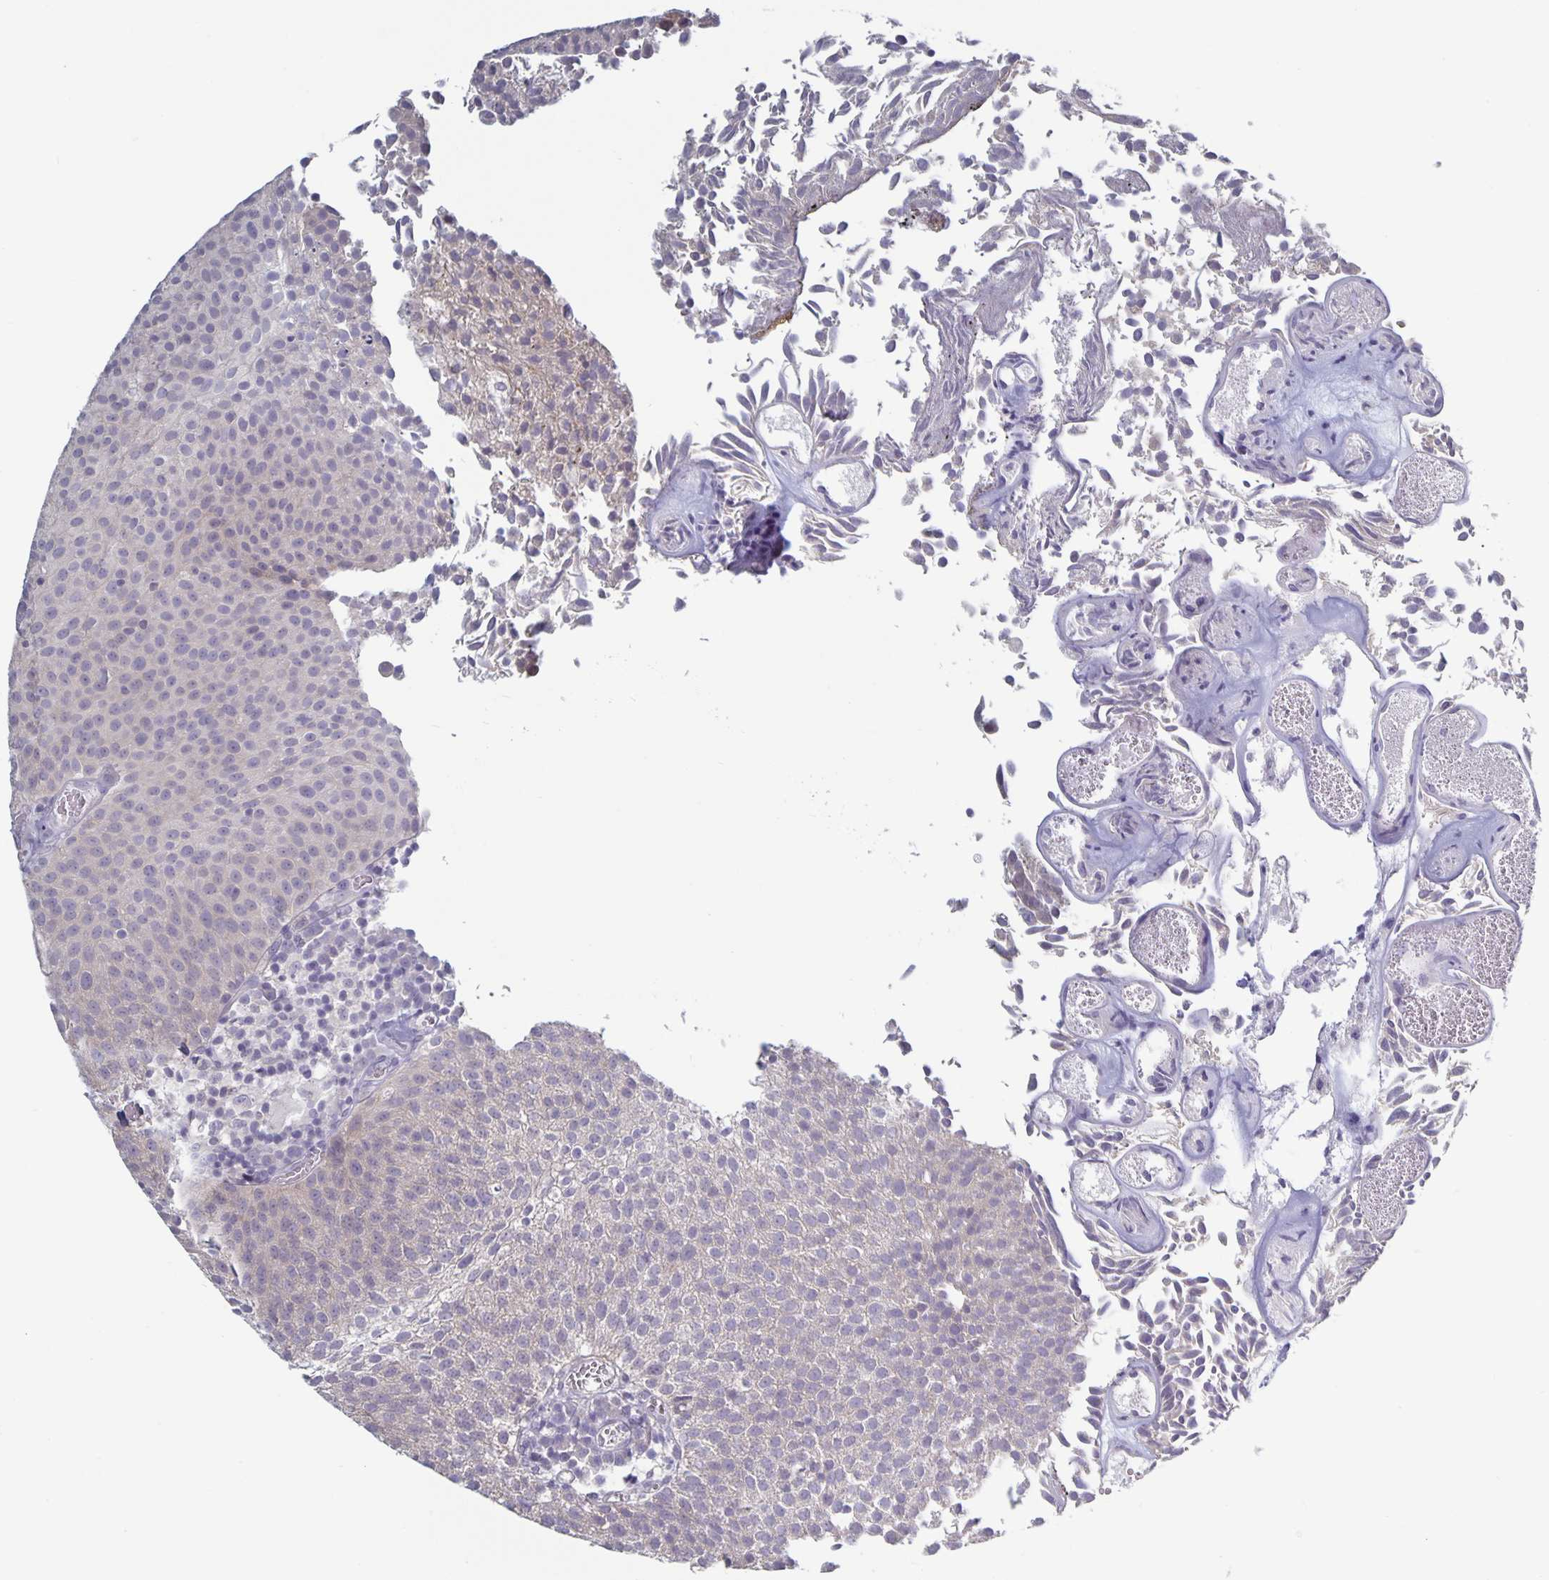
{"staining": {"intensity": "negative", "quantity": "none", "location": "none"}, "tissue": "urothelial cancer", "cell_type": "Tumor cells", "image_type": "cancer", "snomed": [{"axis": "morphology", "description": "Urothelial carcinoma, Low grade"}, {"axis": "topography", "description": "Urinary bladder"}], "caption": "Tumor cells show no significant protein expression in urothelial cancer.", "gene": "PLCB3", "patient": {"sex": "female", "age": 79}}